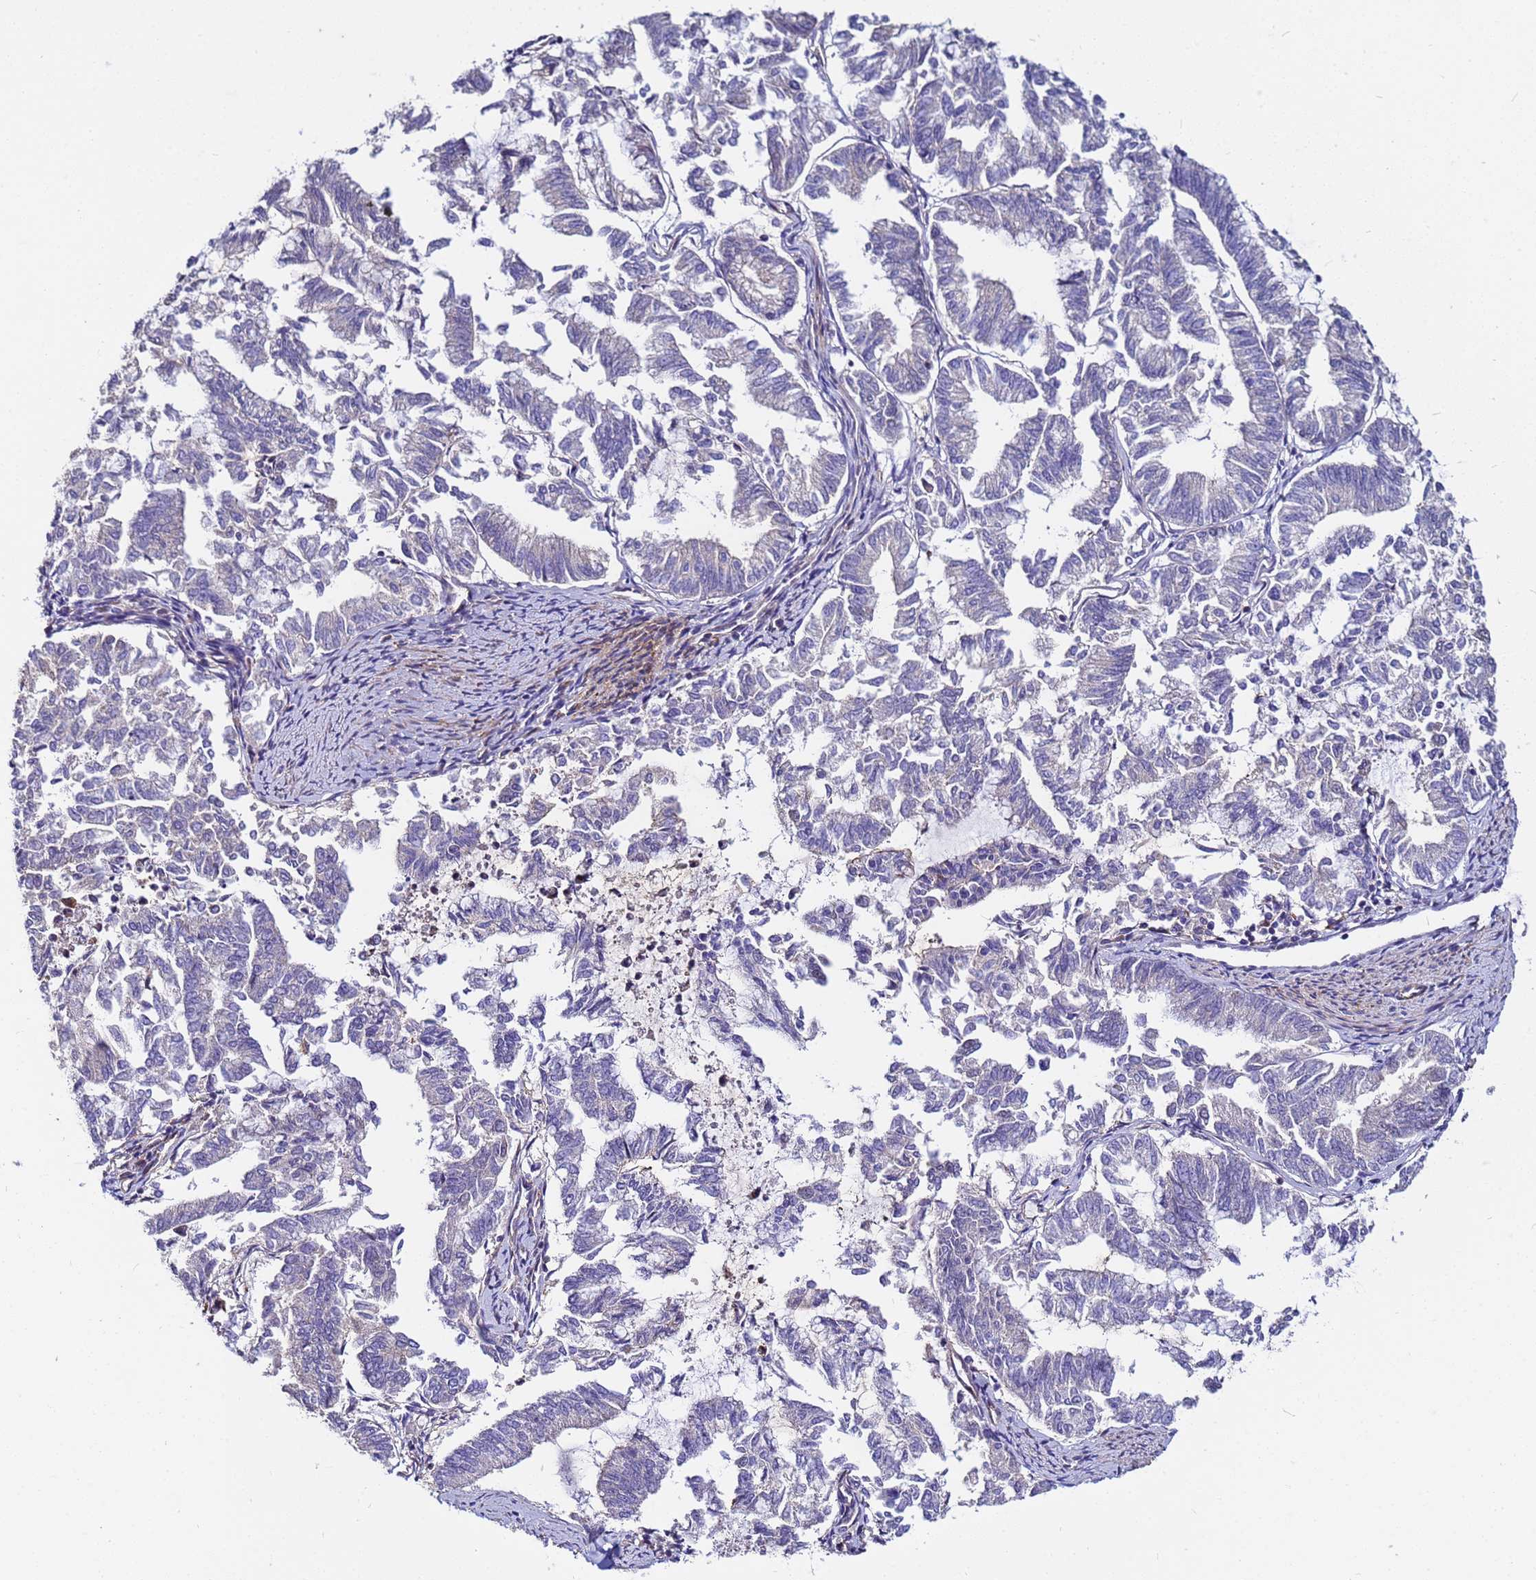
{"staining": {"intensity": "negative", "quantity": "none", "location": "none"}, "tissue": "endometrial cancer", "cell_type": "Tumor cells", "image_type": "cancer", "snomed": [{"axis": "morphology", "description": "Adenocarcinoma, NOS"}, {"axis": "topography", "description": "Endometrium"}], "caption": "This is a image of immunohistochemistry staining of endometrial adenocarcinoma, which shows no positivity in tumor cells.", "gene": "STK38", "patient": {"sex": "female", "age": 79}}